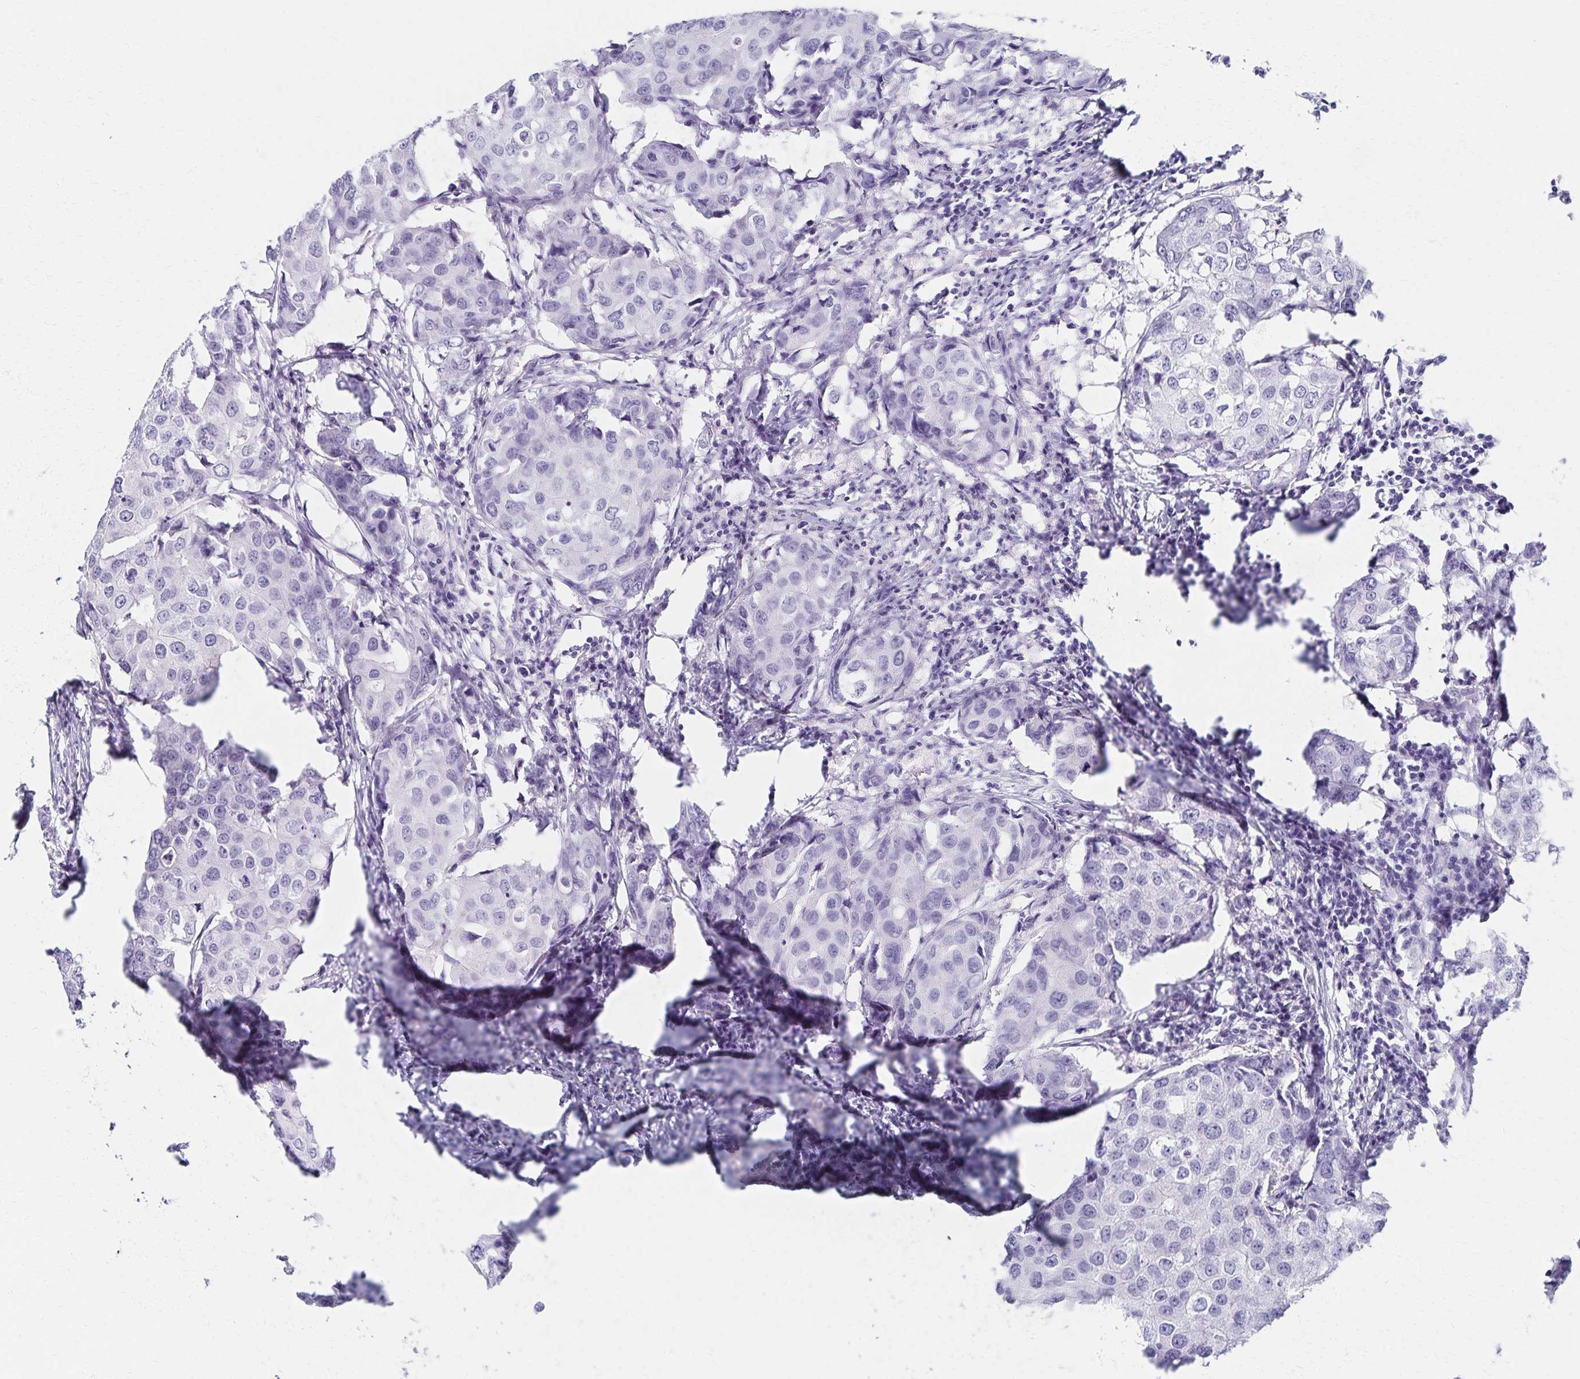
{"staining": {"intensity": "negative", "quantity": "none", "location": "none"}, "tissue": "breast cancer", "cell_type": "Tumor cells", "image_type": "cancer", "snomed": [{"axis": "morphology", "description": "Duct carcinoma"}, {"axis": "topography", "description": "Breast"}], "caption": "Tumor cells are negative for protein expression in human intraductal carcinoma (breast). (Immunohistochemistry, brightfield microscopy, high magnification).", "gene": "C2orf50", "patient": {"sex": "female", "age": 27}}